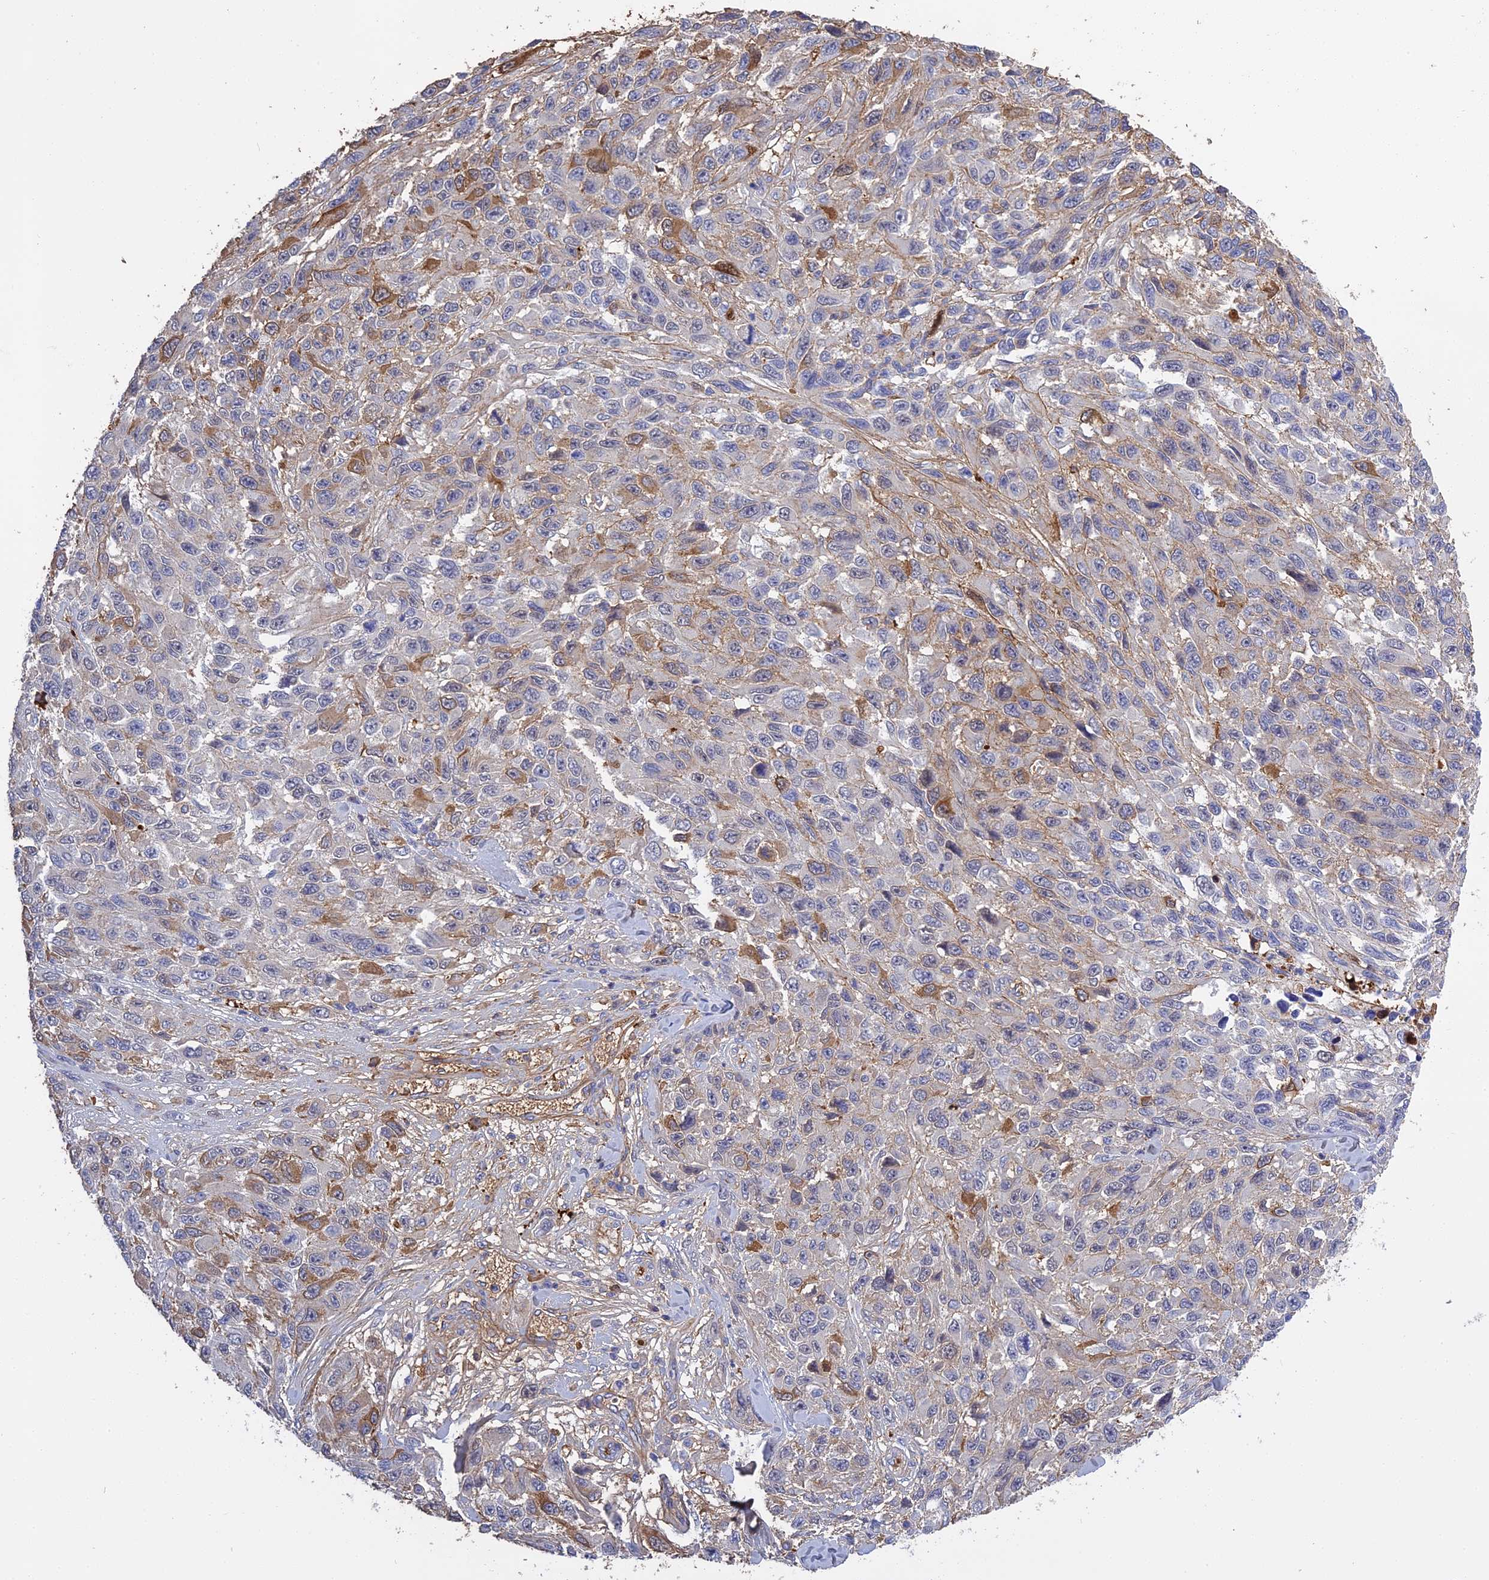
{"staining": {"intensity": "moderate", "quantity": "<25%", "location": "cytoplasmic/membranous"}, "tissue": "melanoma", "cell_type": "Tumor cells", "image_type": "cancer", "snomed": [{"axis": "morphology", "description": "Malignant melanoma, NOS"}, {"axis": "topography", "description": "Skin"}], "caption": "Immunohistochemical staining of melanoma shows low levels of moderate cytoplasmic/membranous staining in approximately <25% of tumor cells.", "gene": "PZP", "patient": {"sex": "female", "age": 96}}